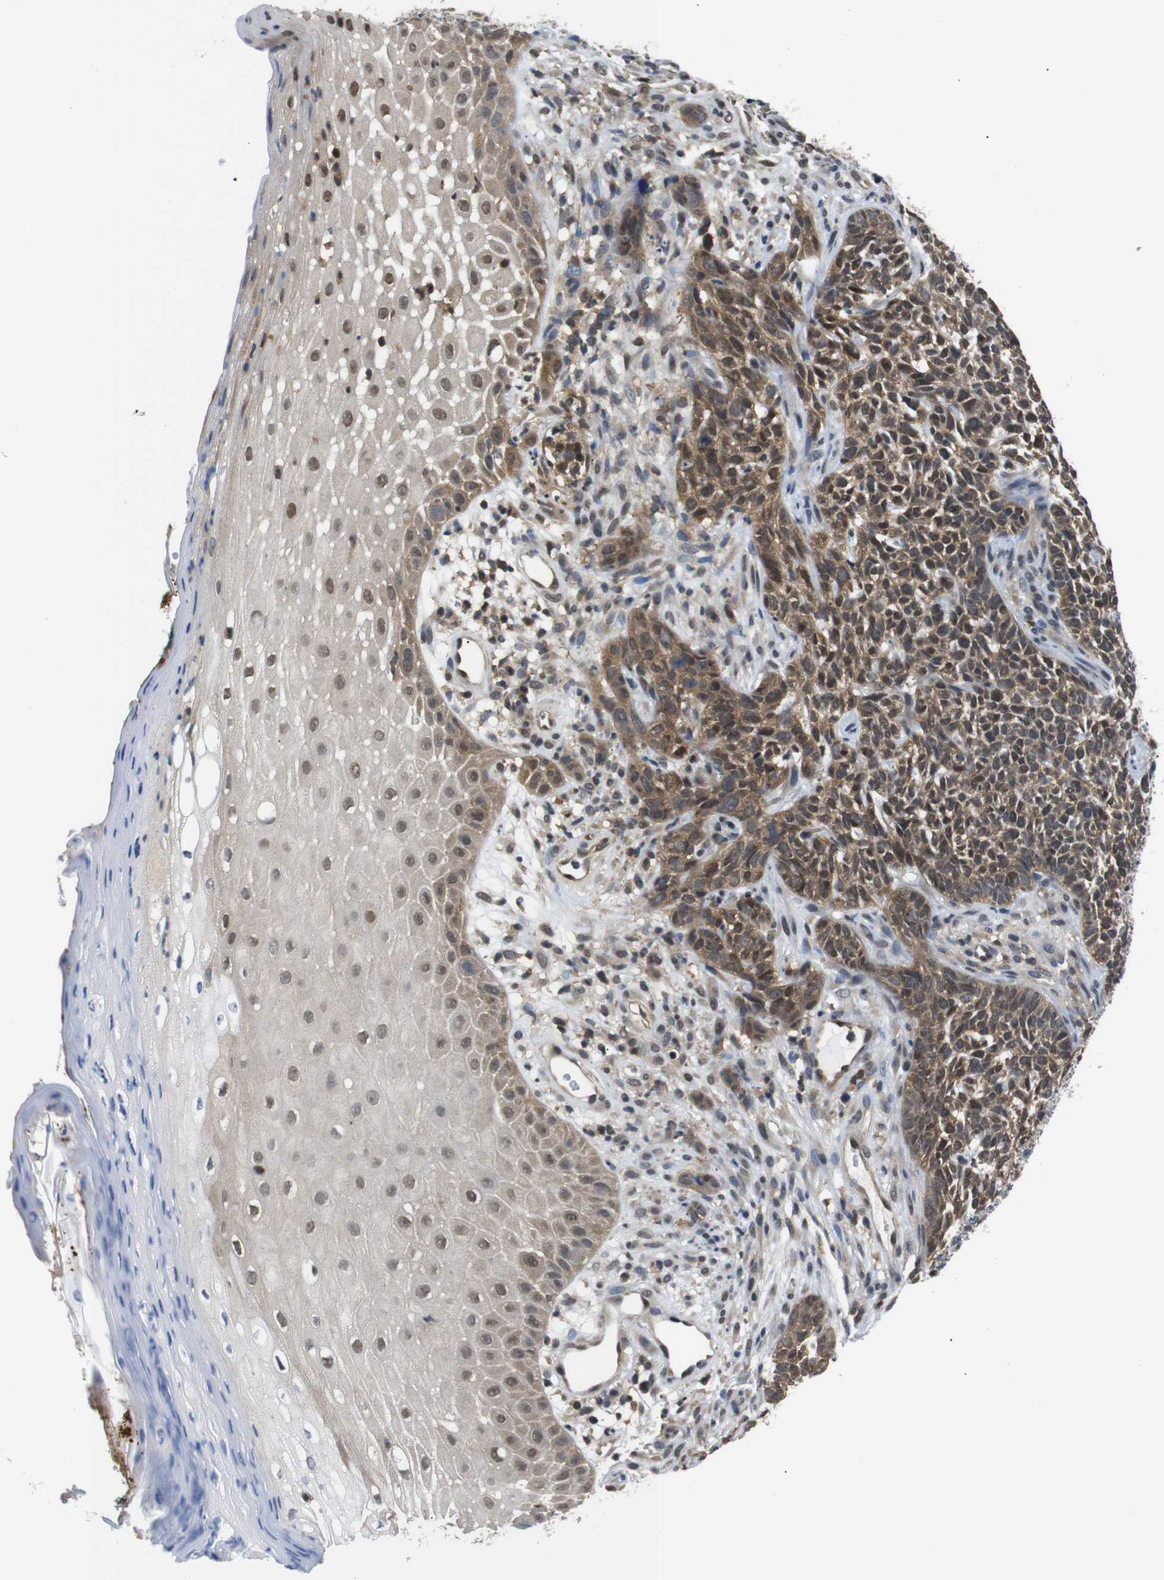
{"staining": {"intensity": "moderate", "quantity": ">75%", "location": "cytoplasmic/membranous,nuclear"}, "tissue": "skin cancer", "cell_type": "Tumor cells", "image_type": "cancer", "snomed": [{"axis": "morphology", "description": "Basal cell carcinoma"}, {"axis": "topography", "description": "Skin"}], "caption": "Protein staining demonstrates moderate cytoplasmic/membranous and nuclear positivity in about >75% of tumor cells in skin cancer.", "gene": "UBXN1", "patient": {"sex": "female", "age": 84}}